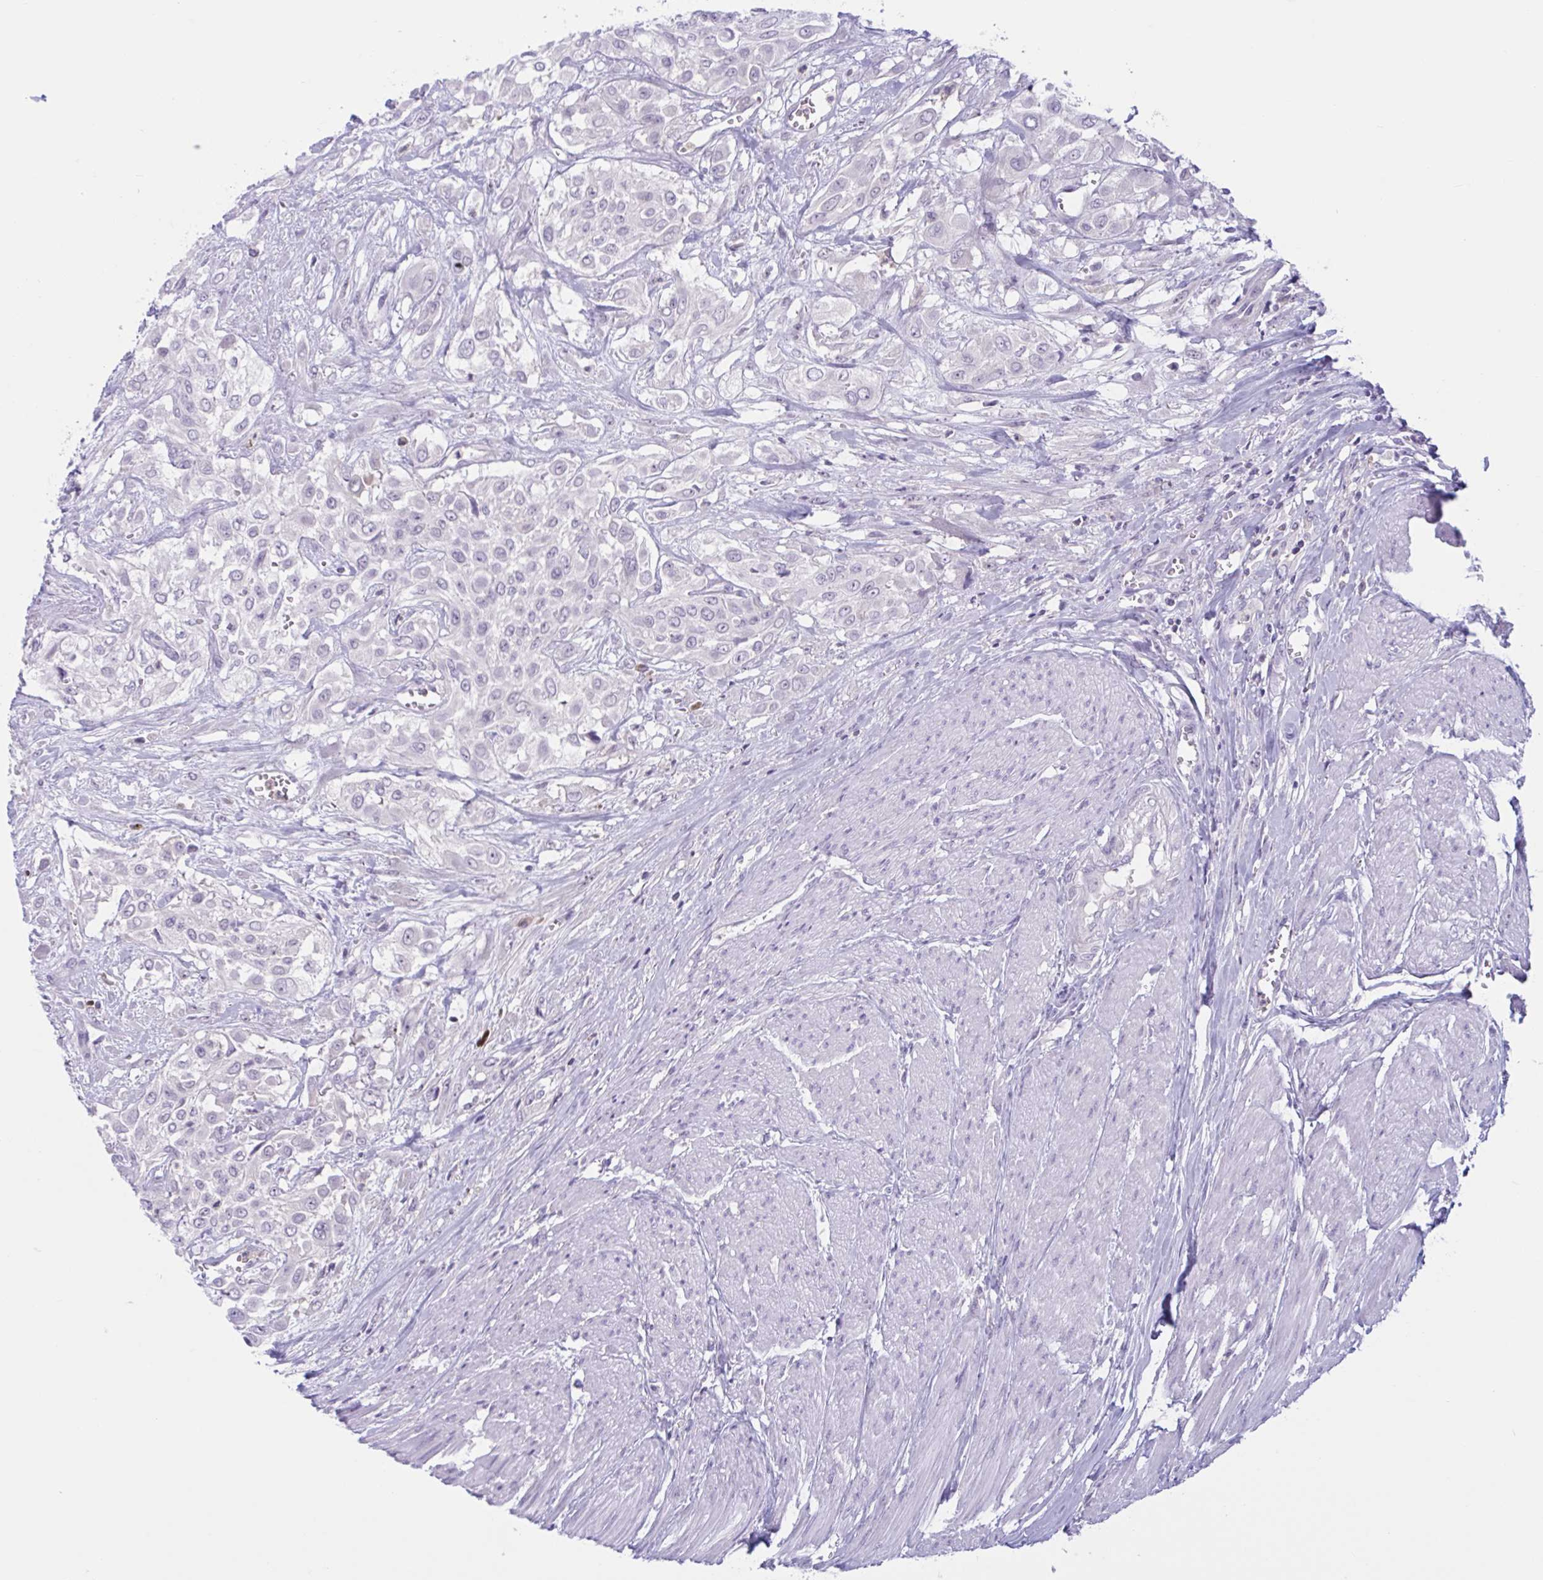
{"staining": {"intensity": "negative", "quantity": "none", "location": "none"}, "tissue": "urothelial cancer", "cell_type": "Tumor cells", "image_type": "cancer", "snomed": [{"axis": "morphology", "description": "Urothelial carcinoma, High grade"}, {"axis": "topography", "description": "Urinary bladder"}], "caption": "Immunohistochemical staining of human urothelial cancer reveals no significant expression in tumor cells. (Stains: DAB immunohistochemistry with hematoxylin counter stain, Microscopy: brightfield microscopy at high magnification).", "gene": "WNT9B", "patient": {"sex": "male", "age": 57}}